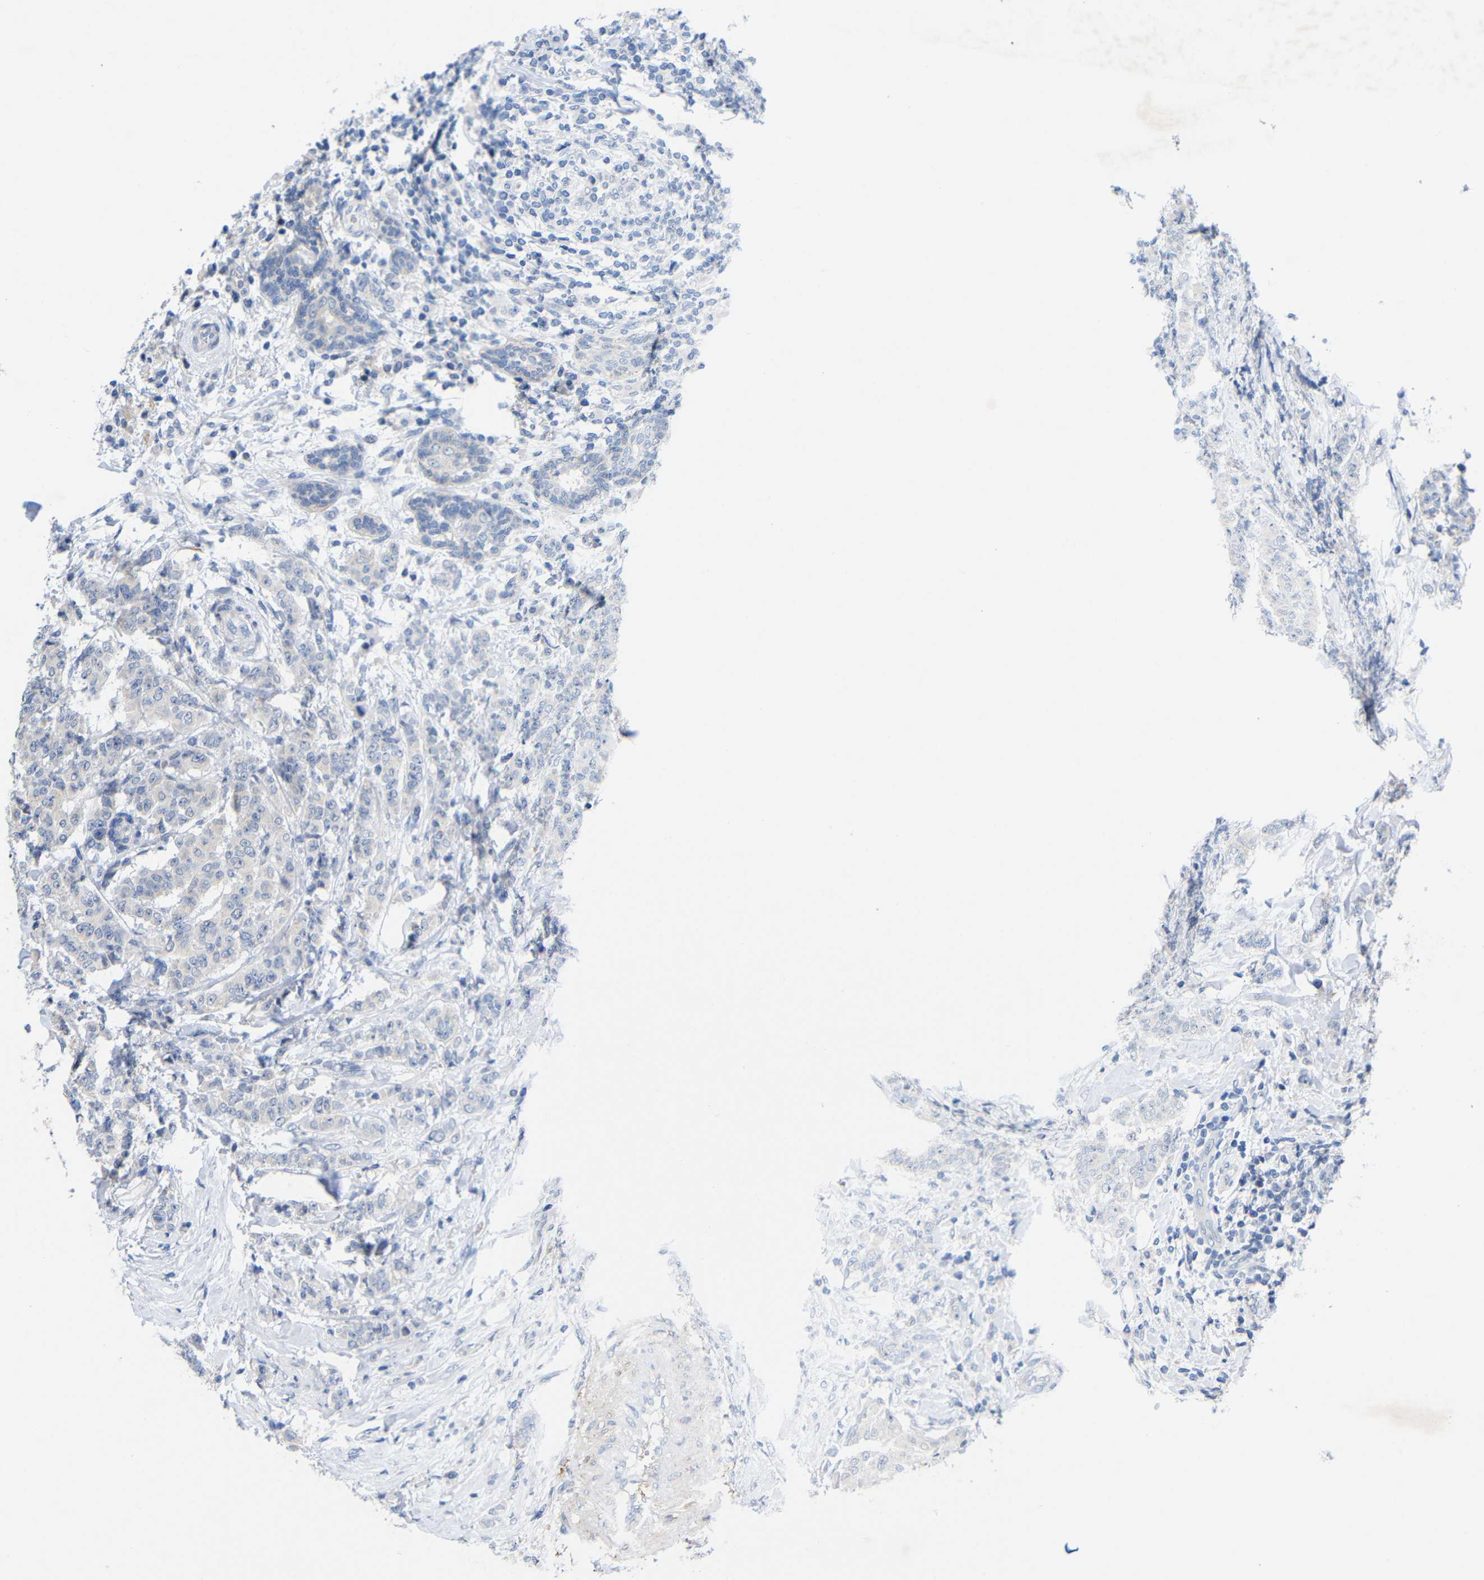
{"staining": {"intensity": "negative", "quantity": "none", "location": "none"}, "tissue": "breast cancer", "cell_type": "Tumor cells", "image_type": "cancer", "snomed": [{"axis": "morphology", "description": "Duct carcinoma"}, {"axis": "topography", "description": "Breast"}], "caption": "Breast cancer was stained to show a protein in brown. There is no significant expression in tumor cells.", "gene": "CMTM1", "patient": {"sex": "female", "age": 40}}